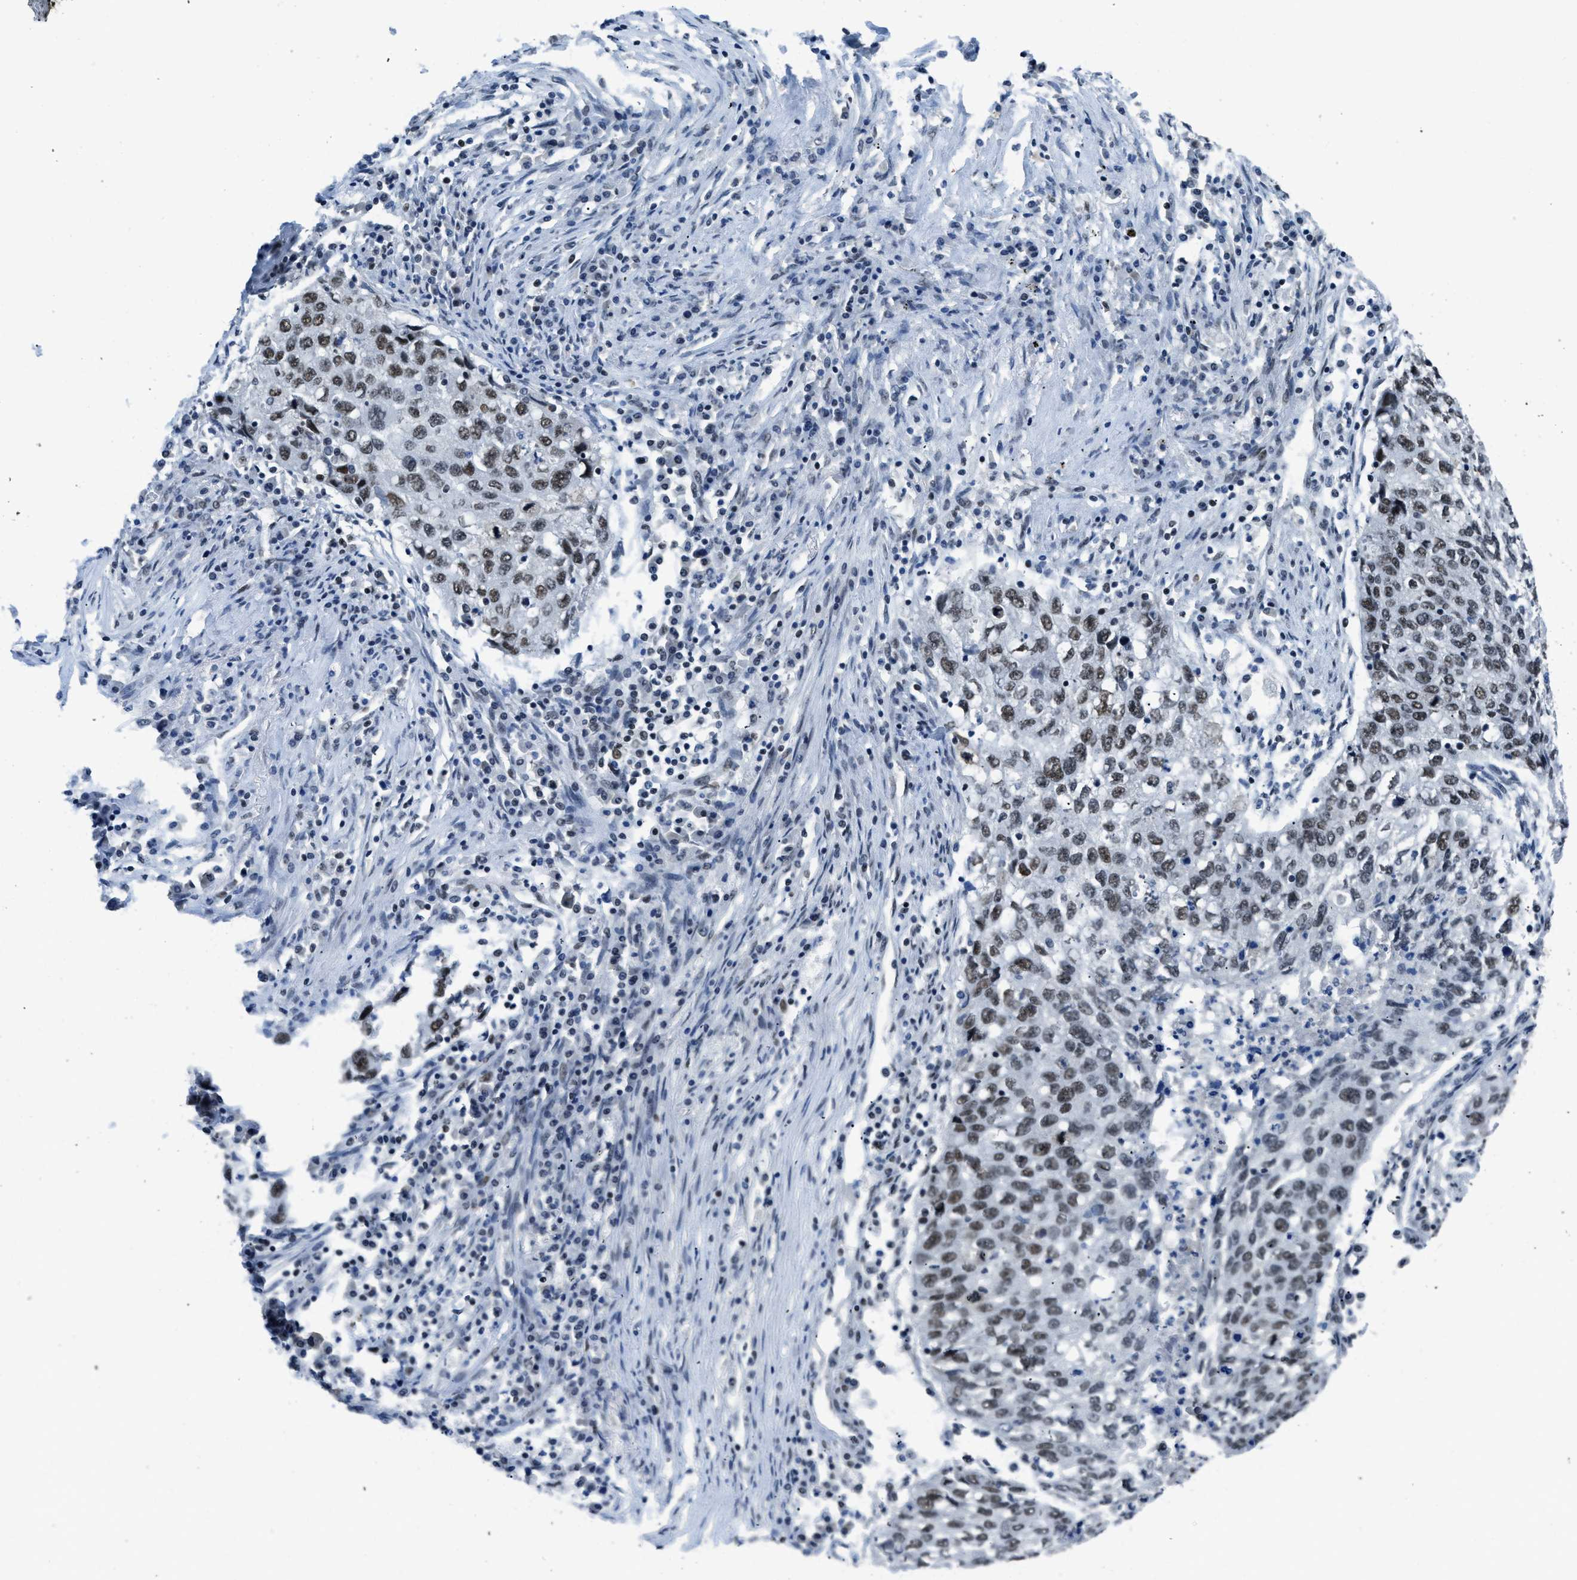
{"staining": {"intensity": "moderate", "quantity": ">75%", "location": "nuclear"}, "tissue": "lung cancer", "cell_type": "Tumor cells", "image_type": "cancer", "snomed": [{"axis": "morphology", "description": "Squamous cell carcinoma, NOS"}, {"axis": "topography", "description": "Lung"}], "caption": "This is a histology image of immunohistochemistry staining of lung cancer, which shows moderate expression in the nuclear of tumor cells.", "gene": "GATAD2B", "patient": {"sex": "female", "age": 63}}